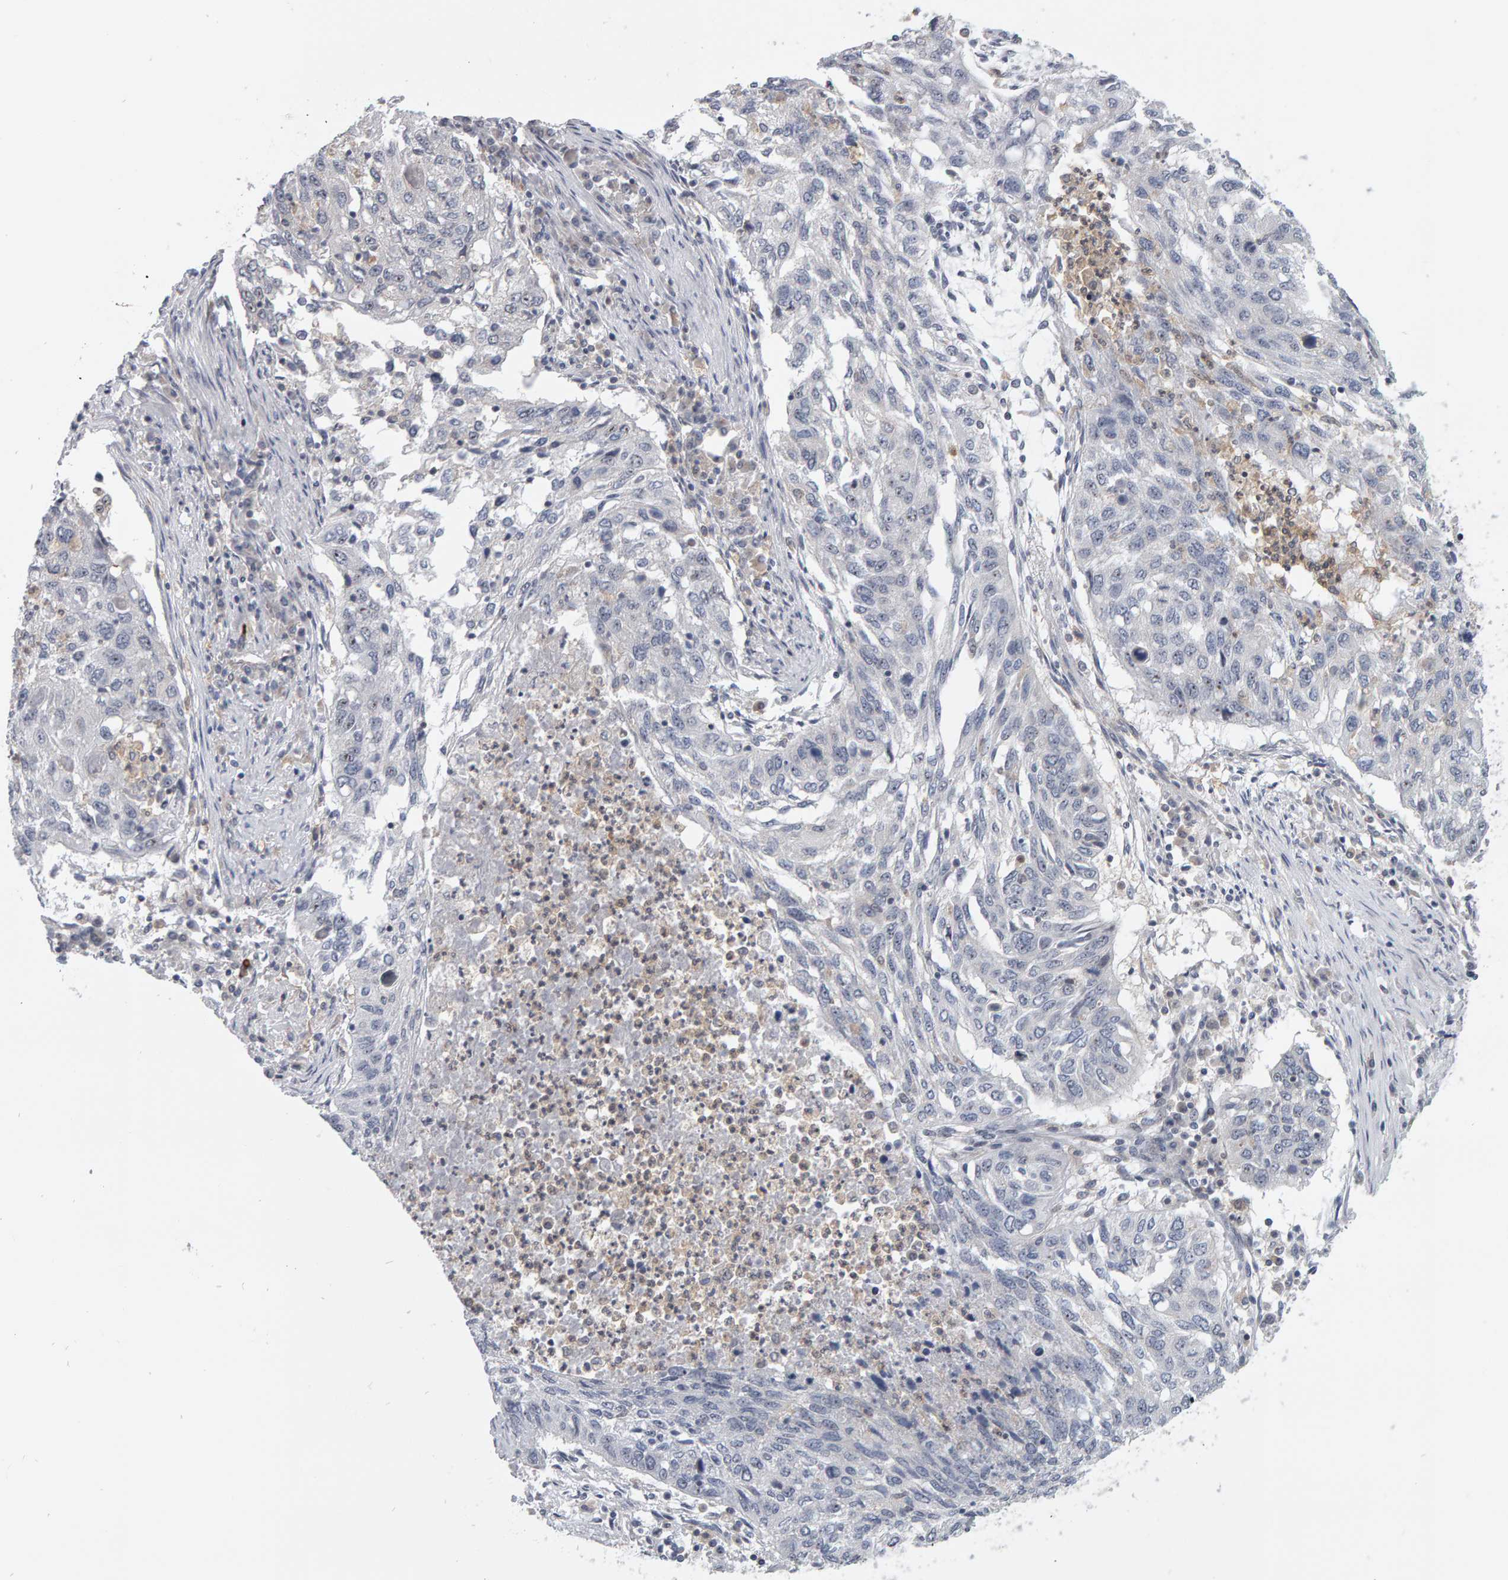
{"staining": {"intensity": "negative", "quantity": "none", "location": "none"}, "tissue": "lung cancer", "cell_type": "Tumor cells", "image_type": "cancer", "snomed": [{"axis": "morphology", "description": "Squamous cell carcinoma, NOS"}, {"axis": "topography", "description": "Lung"}], "caption": "The immunohistochemistry (IHC) histopathology image has no significant positivity in tumor cells of lung squamous cell carcinoma tissue.", "gene": "MSRA", "patient": {"sex": "female", "age": 63}}